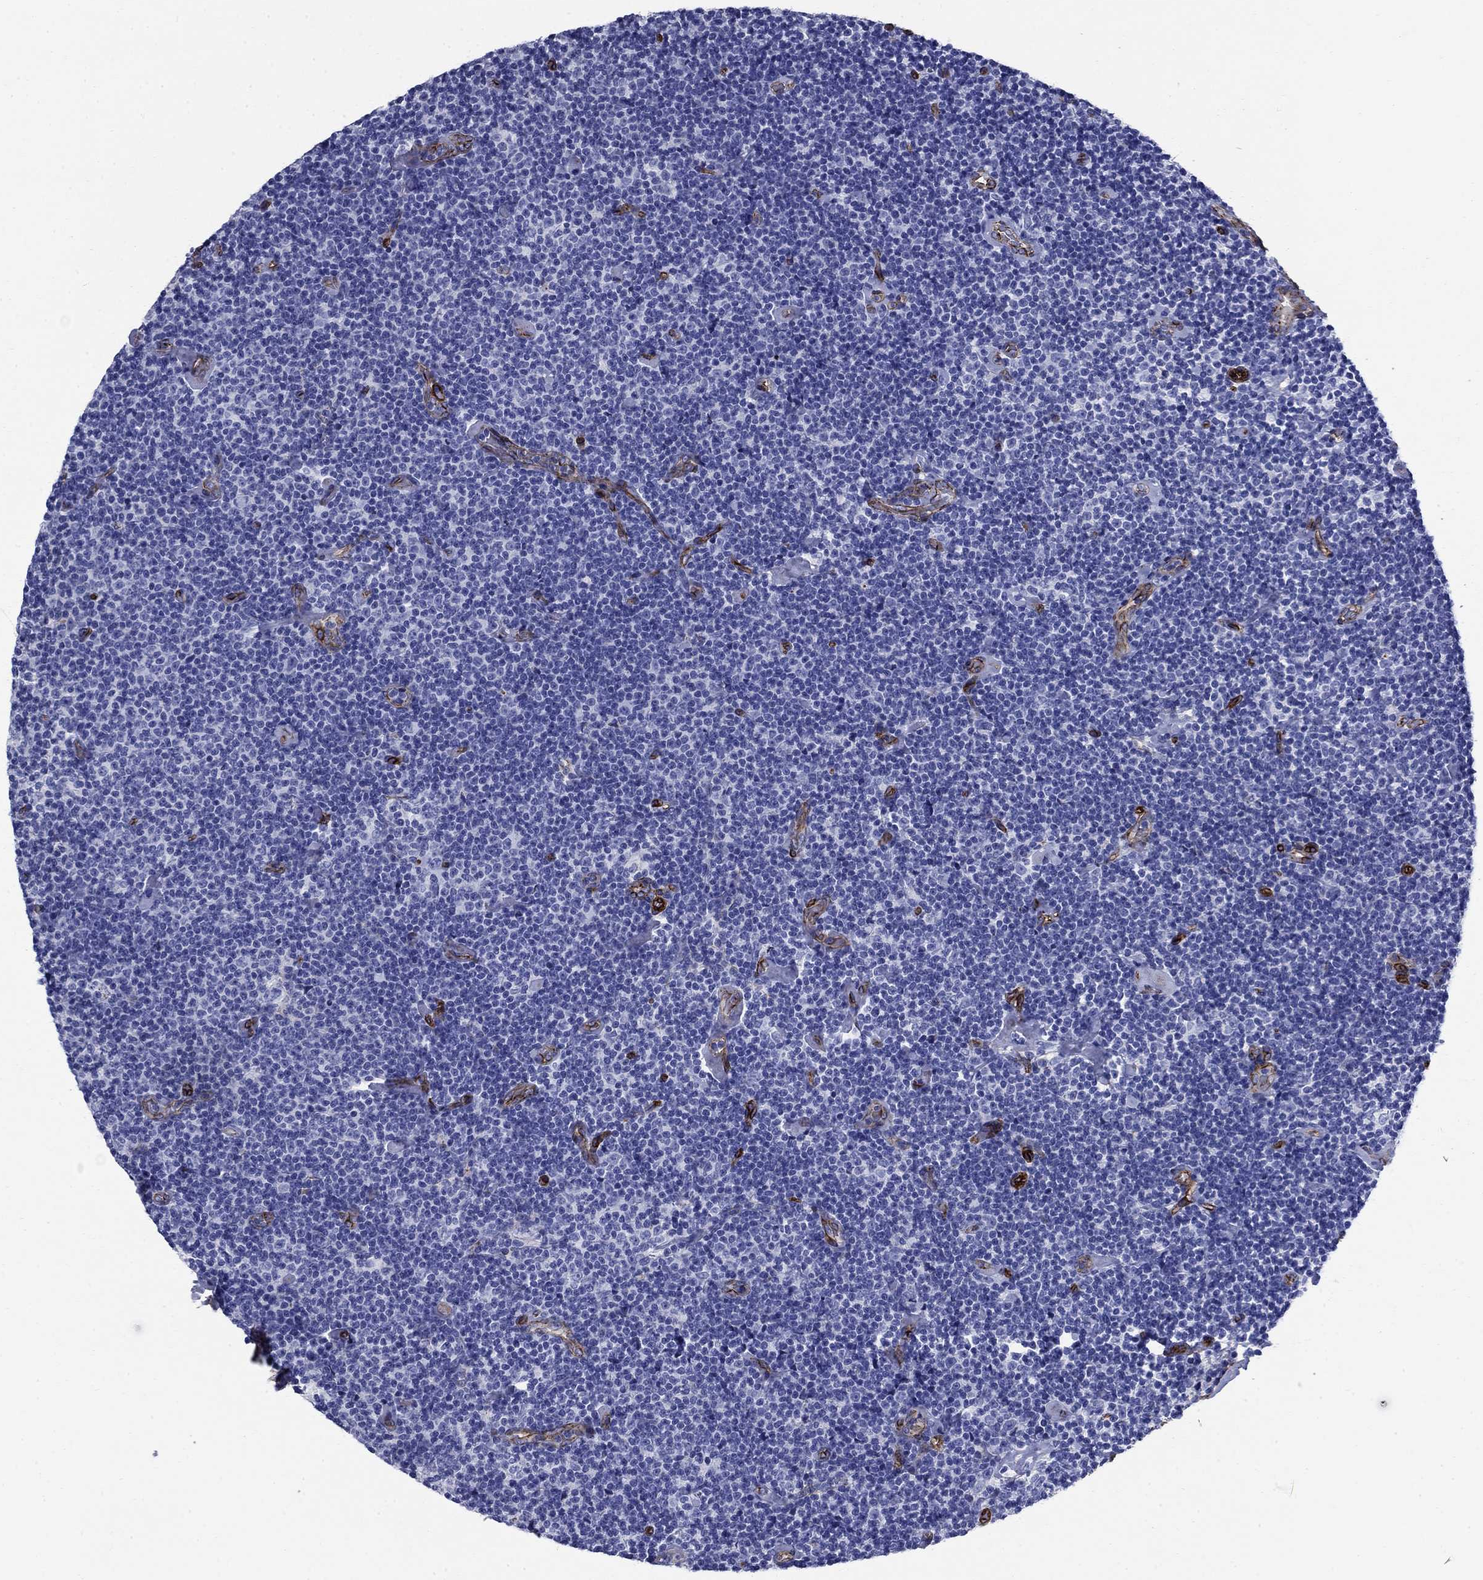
{"staining": {"intensity": "negative", "quantity": "none", "location": "none"}, "tissue": "lymphoma", "cell_type": "Tumor cells", "image_type": "cancer", "snomed": [{"axis": "morphology", "description": "Malignant lymphoma, non-Hodgkin's type, Low grade"}, {"axis": "topography", "description": "Lymph node"}], "caption": "Immunohistochemistry of human lymphoma reveals no expression in tumor cells.", "gene": "VTN", "patient": {"sex": "male", "age": 81}}